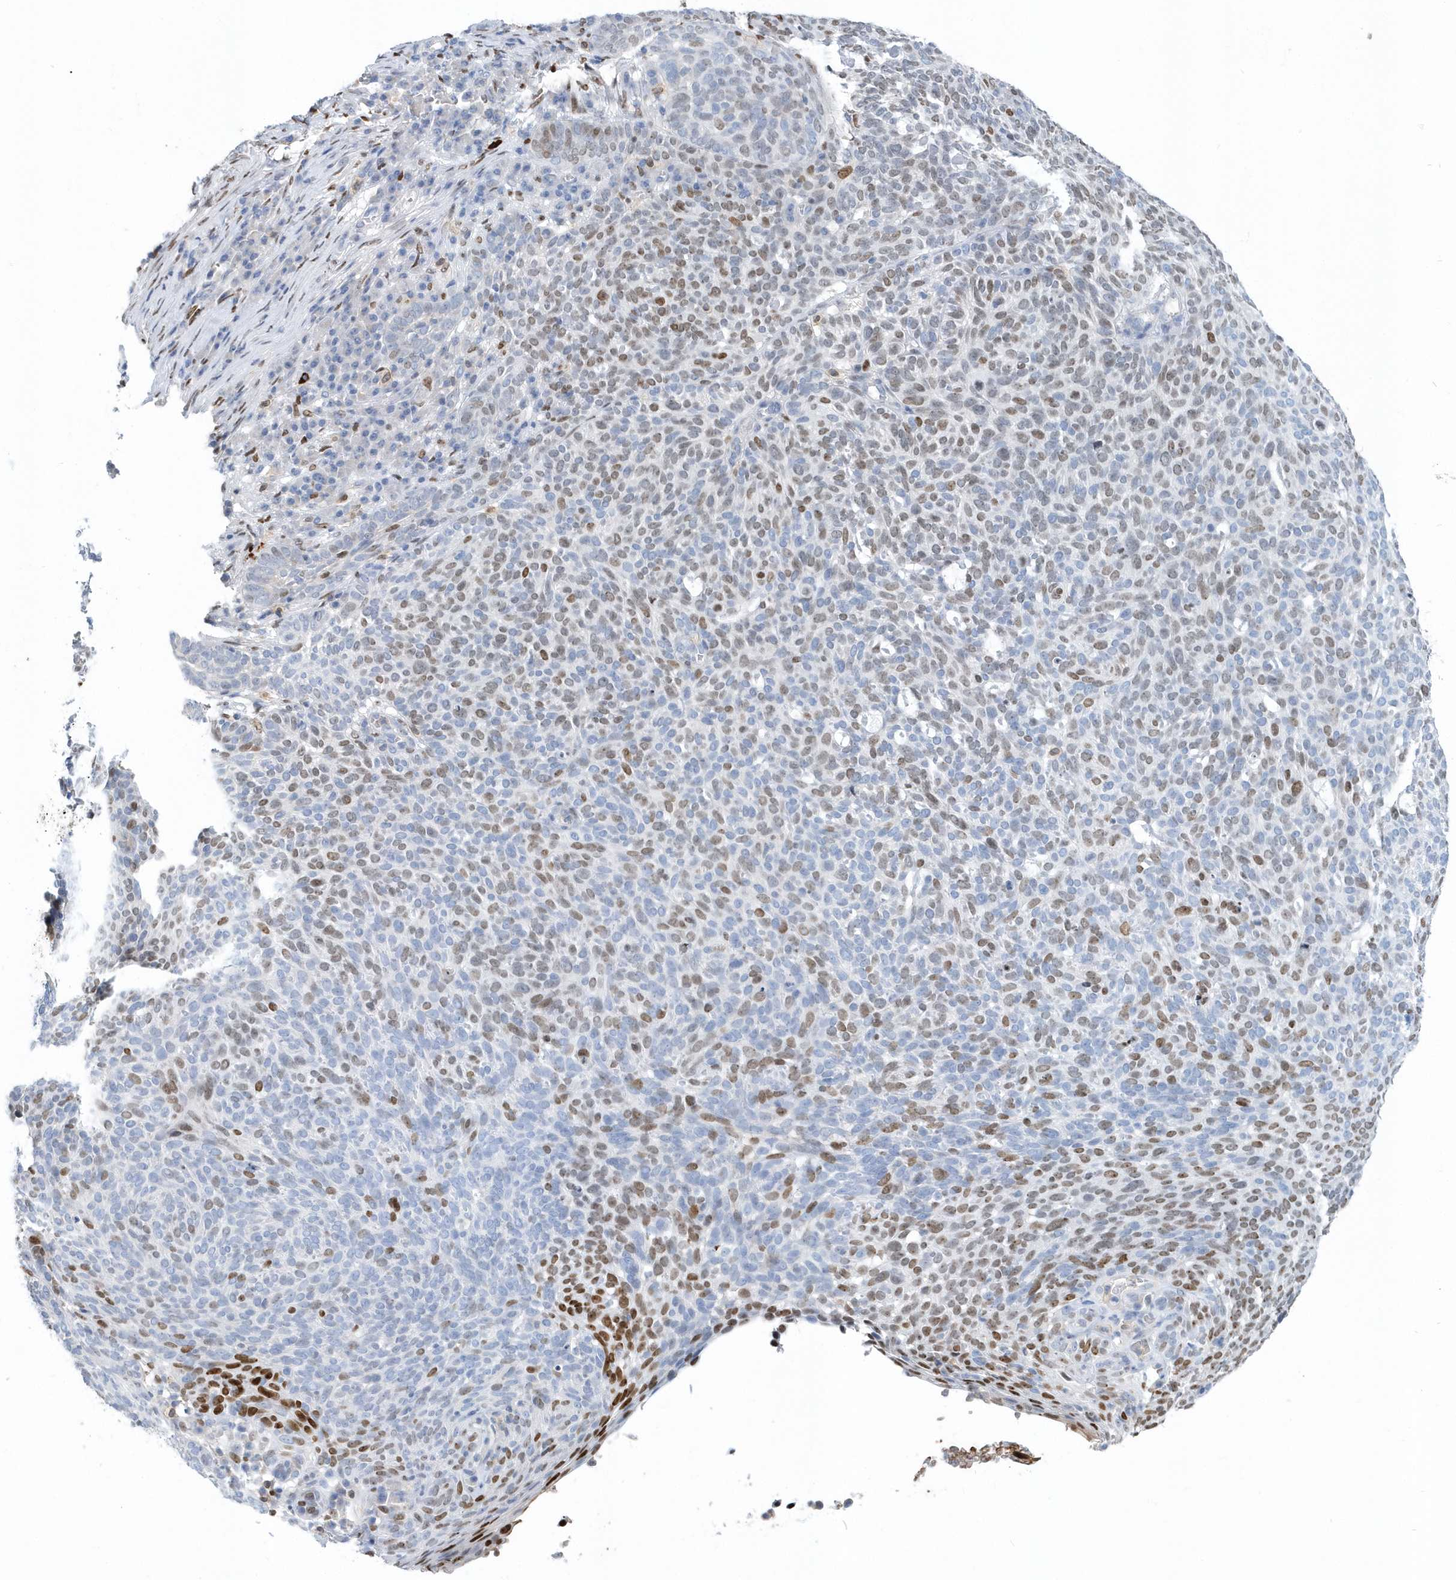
{"staining": {"intensity": "weak", "quantity": "25%-75%", "location": "nuclear"}, "tissue": "skin cancer", "cell_type": "Tumor cells", "image_type": "cancer", "snomed": [{"axis": "morphology", "description": "Squamous cell carcinoma, NOS"}, {"axis": "topography", "description": "Skin"}], "caption": "The micrograph demonstrates immunohistochemical staining of skin cancer (squamous cell carcinoma). There is weak nuclear staining is seen in about 25%-75% of tumor cells.", "gene": "MACROH2A2", "patient": {"sex": "female", "age": 90}}